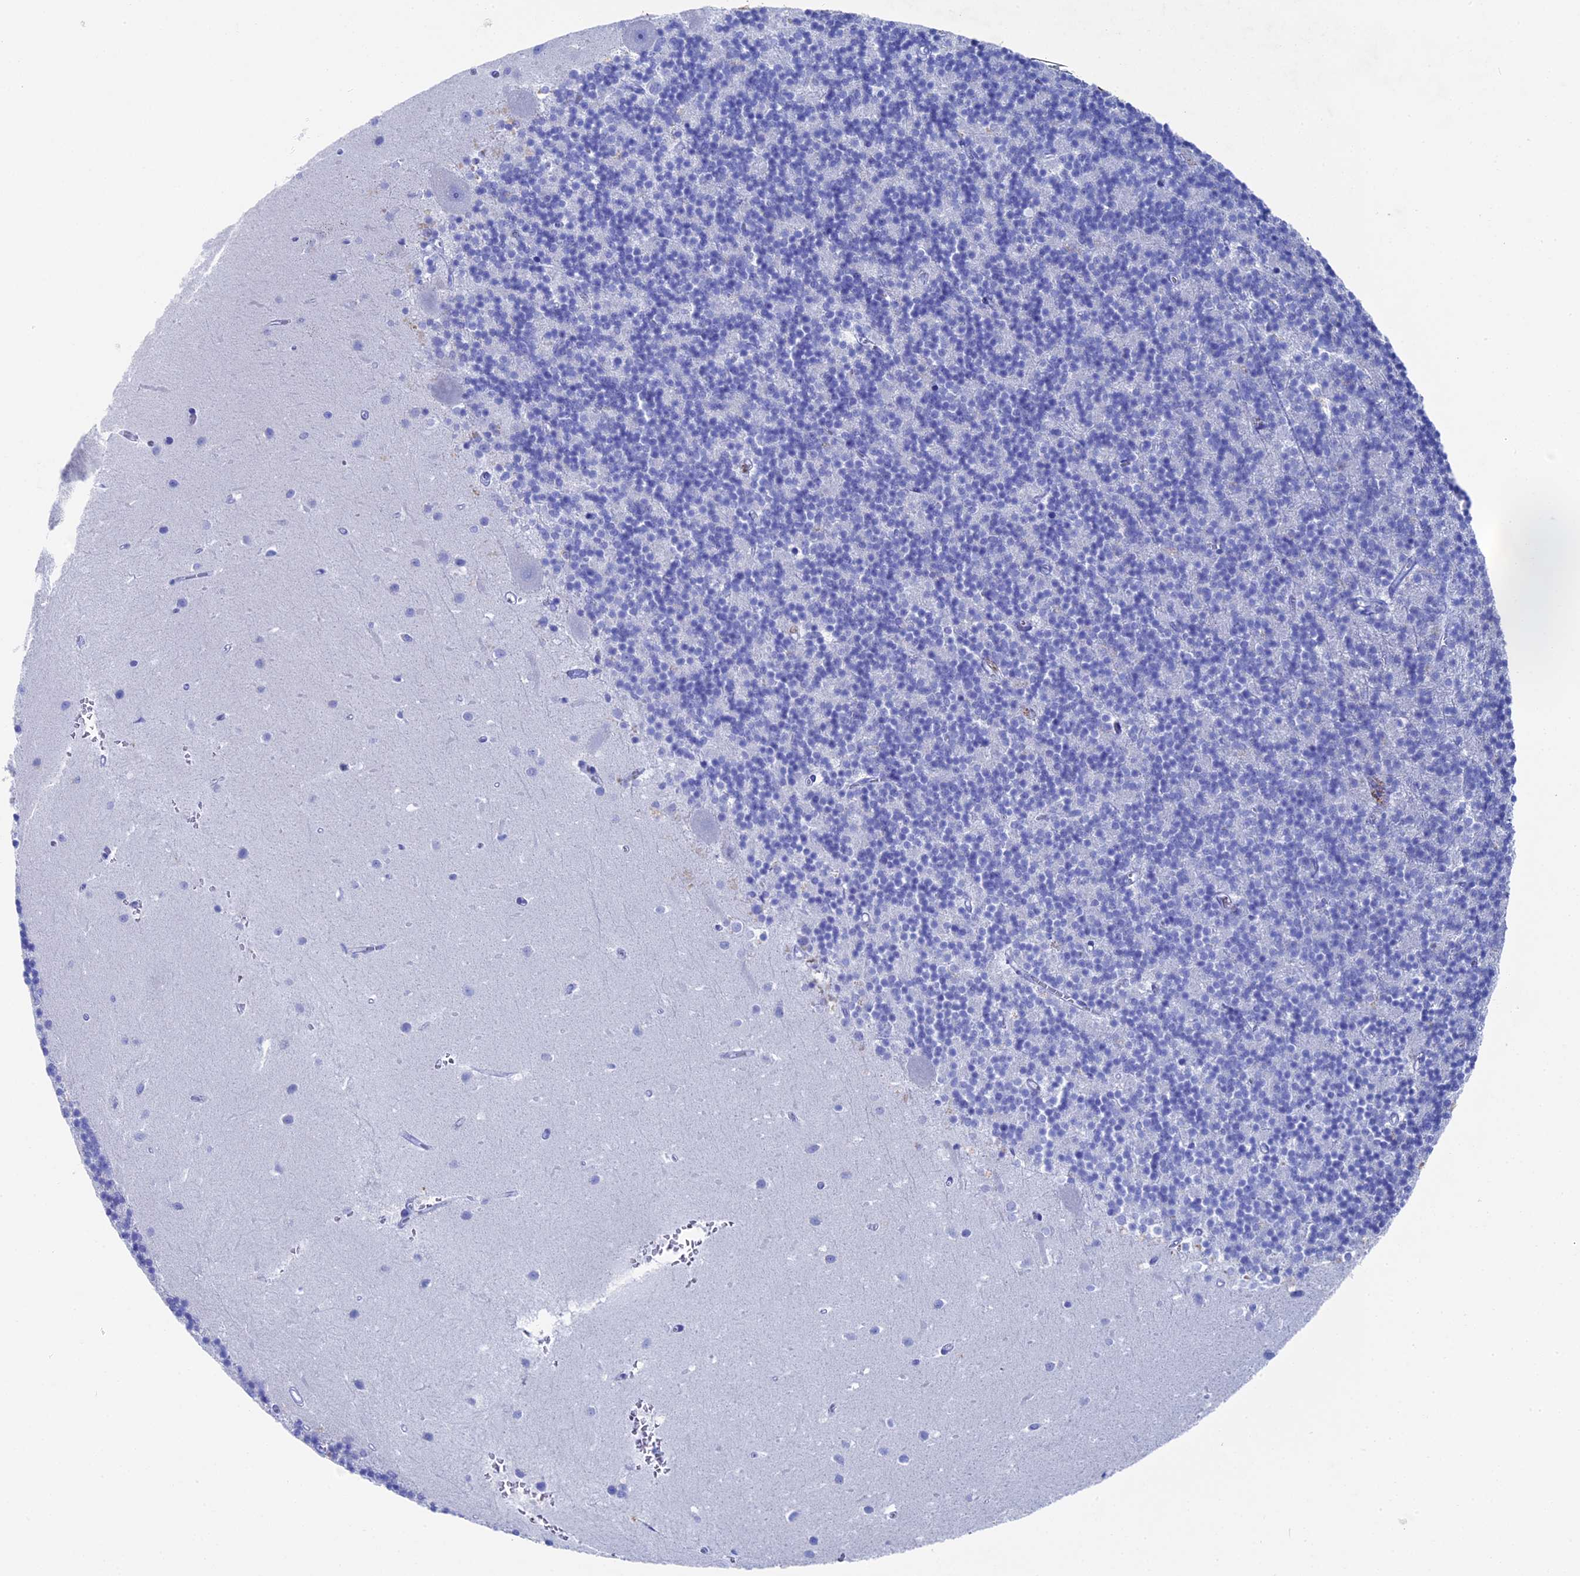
{"staining": {"intensity": "negative", "quantity": "none", "location": "none"}, "tissue": "cerebellum", "cell_type": "Cells in granular layer", "image_type": "normal", "snomed": [{"axis": "morphology", "description": "Normal tissue, NOS"}, {"axis": "topography", "description": "Cerebellum"}], "caption": "IHC of benign cerebellum reveals no positivity in cells in granular layer. Brightfield microscopy of immunohistochemistry (IHC) stained with DAB (3,3'-diaminobenzidine) (brown) and hematoxylin (blue), captured at high magnification.", "gene": "UNC119", "patient": {"sex": "male", "age": 54}}